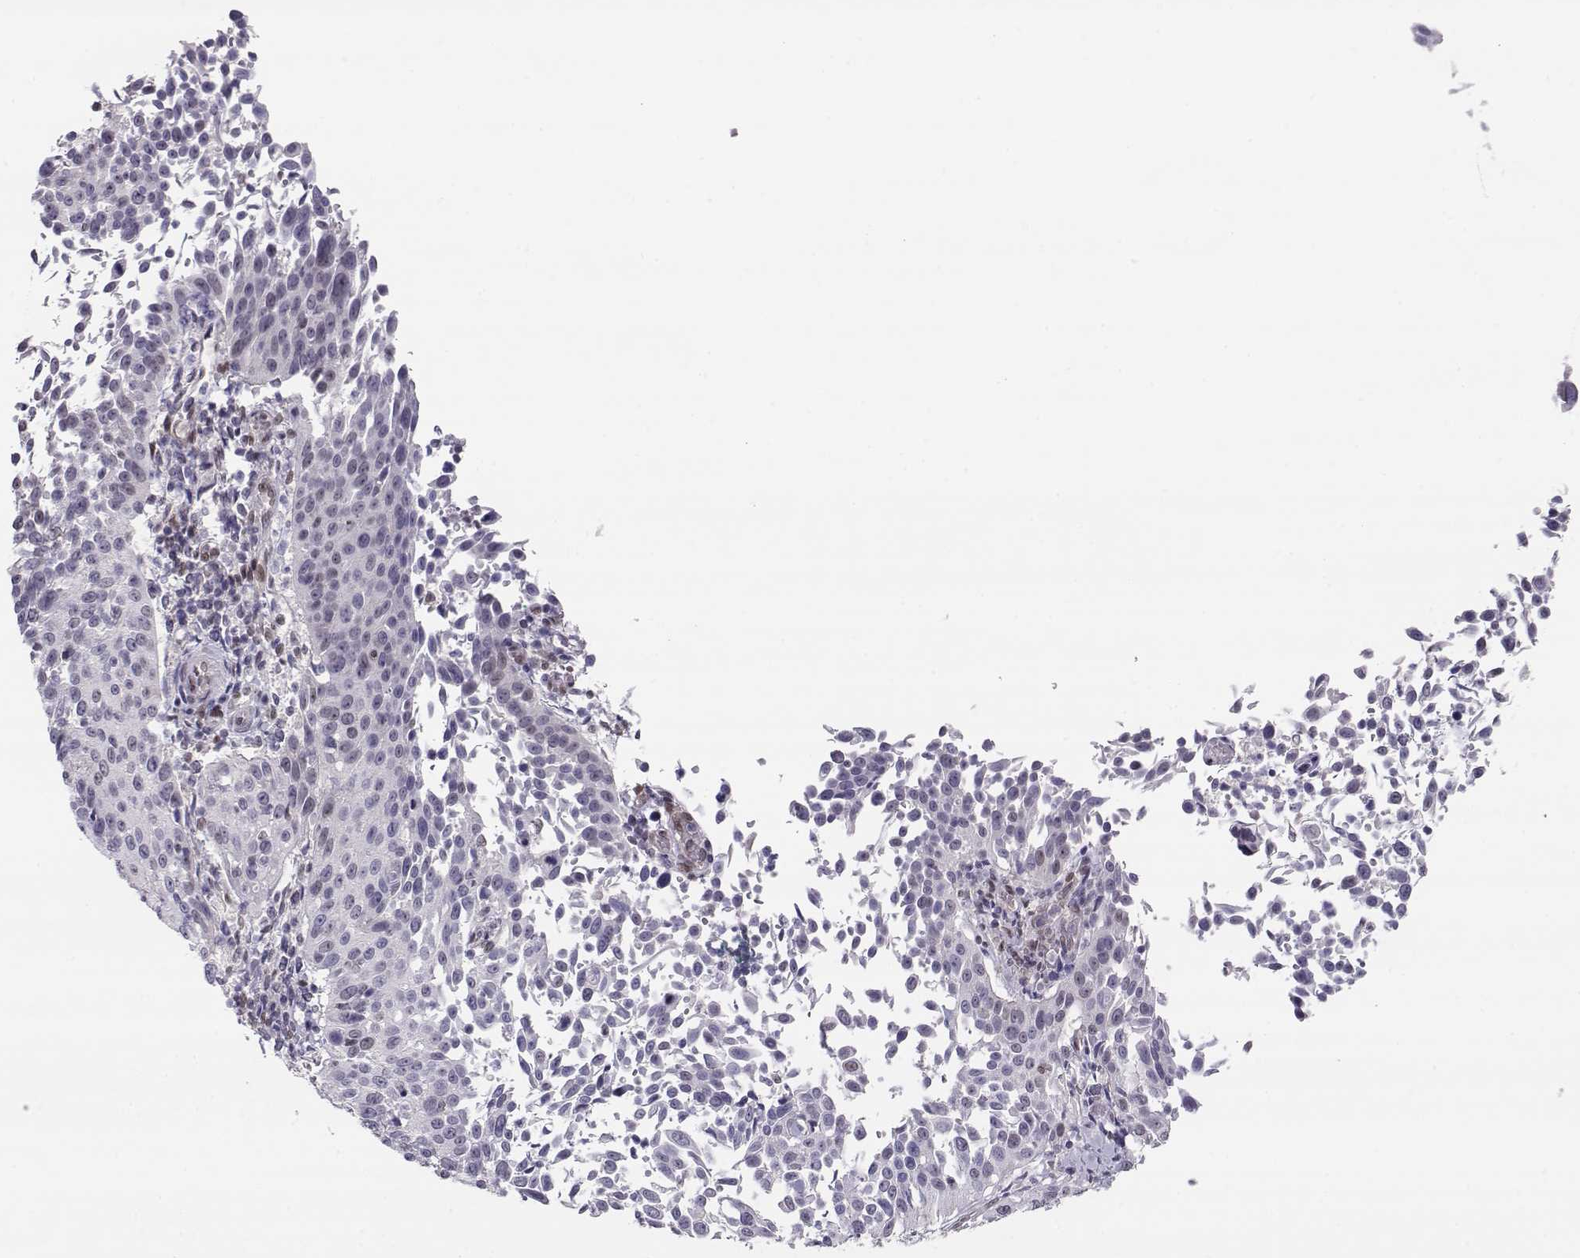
{"staining": {"intensity": "negative", "quantity": "none", "location": "none"}, "tissue": "cervical cancer", "cell_type": "Tumor cells", "image_type": "cancer", "snomed": [{"axis": "morphology", "description": "Squamous cell carcinoma, NOS"}, {"axis": "topography", "description": "Cervix"}], "caption": "The image shows no staining of tumor cells in cervical cancer (squamous cell carcinoma). Brightfield microscopy of IHC stained with DAB (brown) and hematoxylin (blue), captured at high magnification.", "gene": "POLI", "patient": {"sex": "female", "age": 26}}